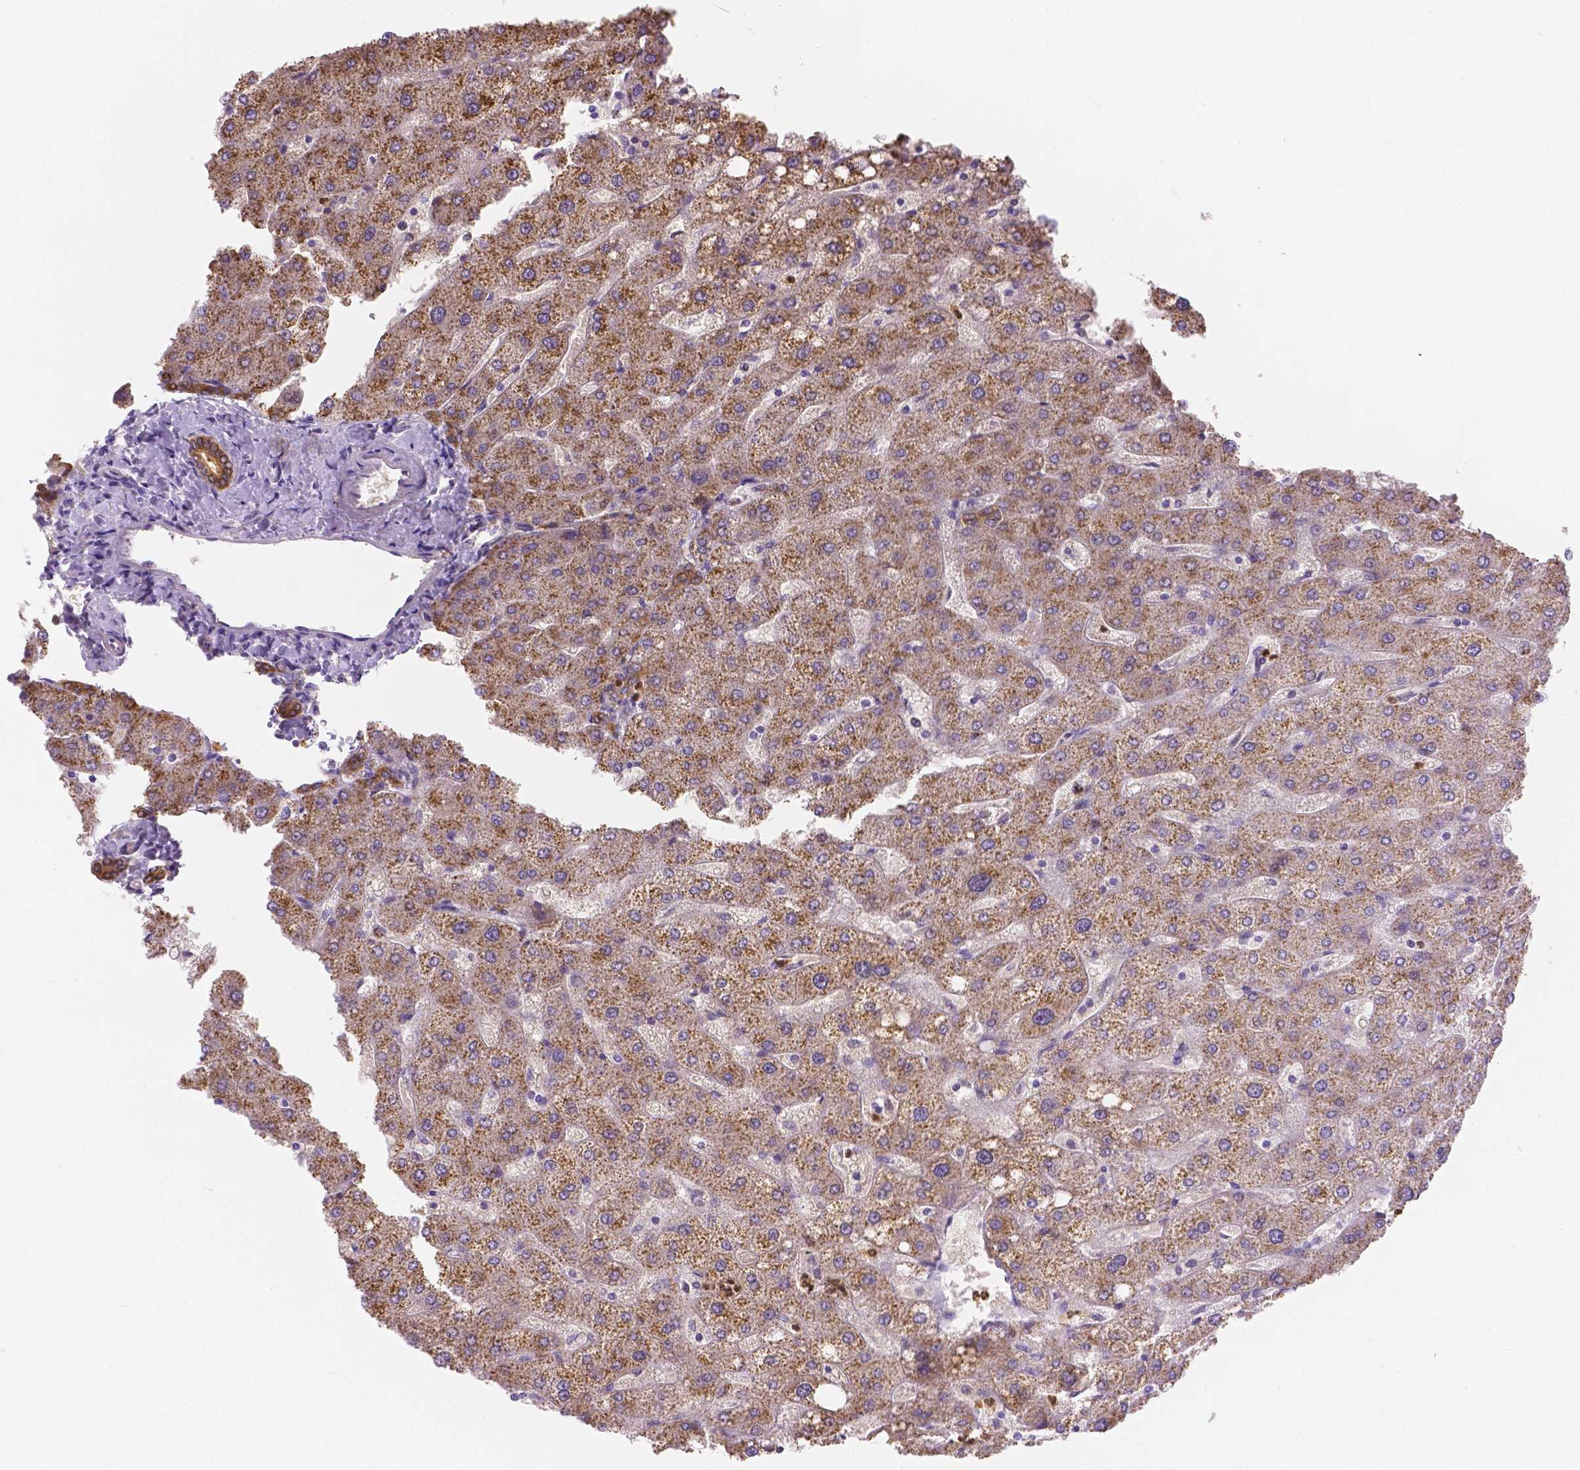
{"staining": {"intensity": "weak", "quantity": ">75%", "location": "cytoplasmic/membranous"}, "tissue": "liver", "cell_type": "Cholangiocytes", "image_type": "normal", "snomed": [{"axis": "morphology", "description": "Normal tissue, NOS"}, {"axis": "topography", "description": "Liver"}], "caption": "Liver stained with a brown dye reveals weak cytoplasmic/membranous positive positivity in about >75% of cholangiocytes.", "gene": "ZNRD2", "patient": {"sex": "male", "age": 67}}